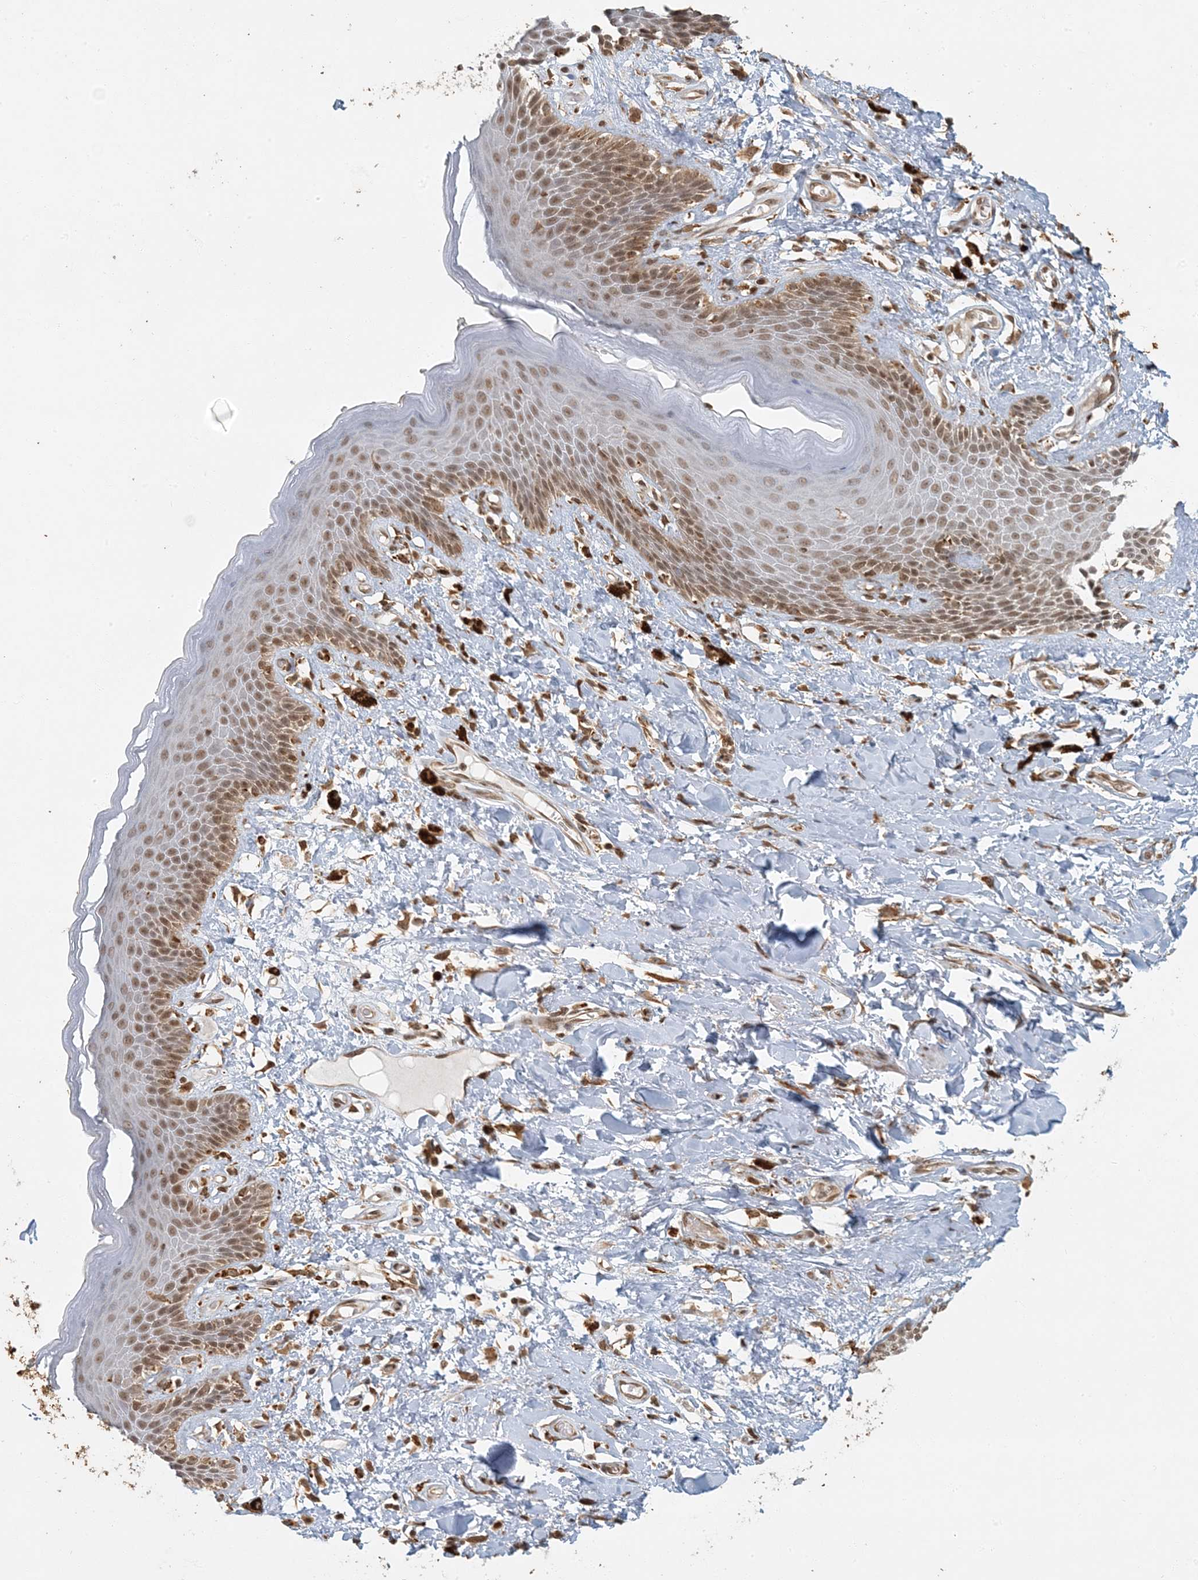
{"staining": {"intensity": "moderate", "quantity": ">75%", "location": "nuclear"}, "tissue": "skin", "cell_type": "Epidermal cells", "image_type": "normal", "snomed": [{"axis": "morphology", "description": "Normal tissue, NOS"}, {"axis": "topography", "description": "Anal"}], "caption": "The image shows immunohistochemical staining of normal skin. There is moderate nuclear expression is identified in approximately >75% of epidermal cells. The staining is performed using DAB brown chromogen to label protein expression. The nuclei are counter-stained blue using hematoxylin.", "gene": "AK9", "patient": {"sex": "female", "age": 78}}